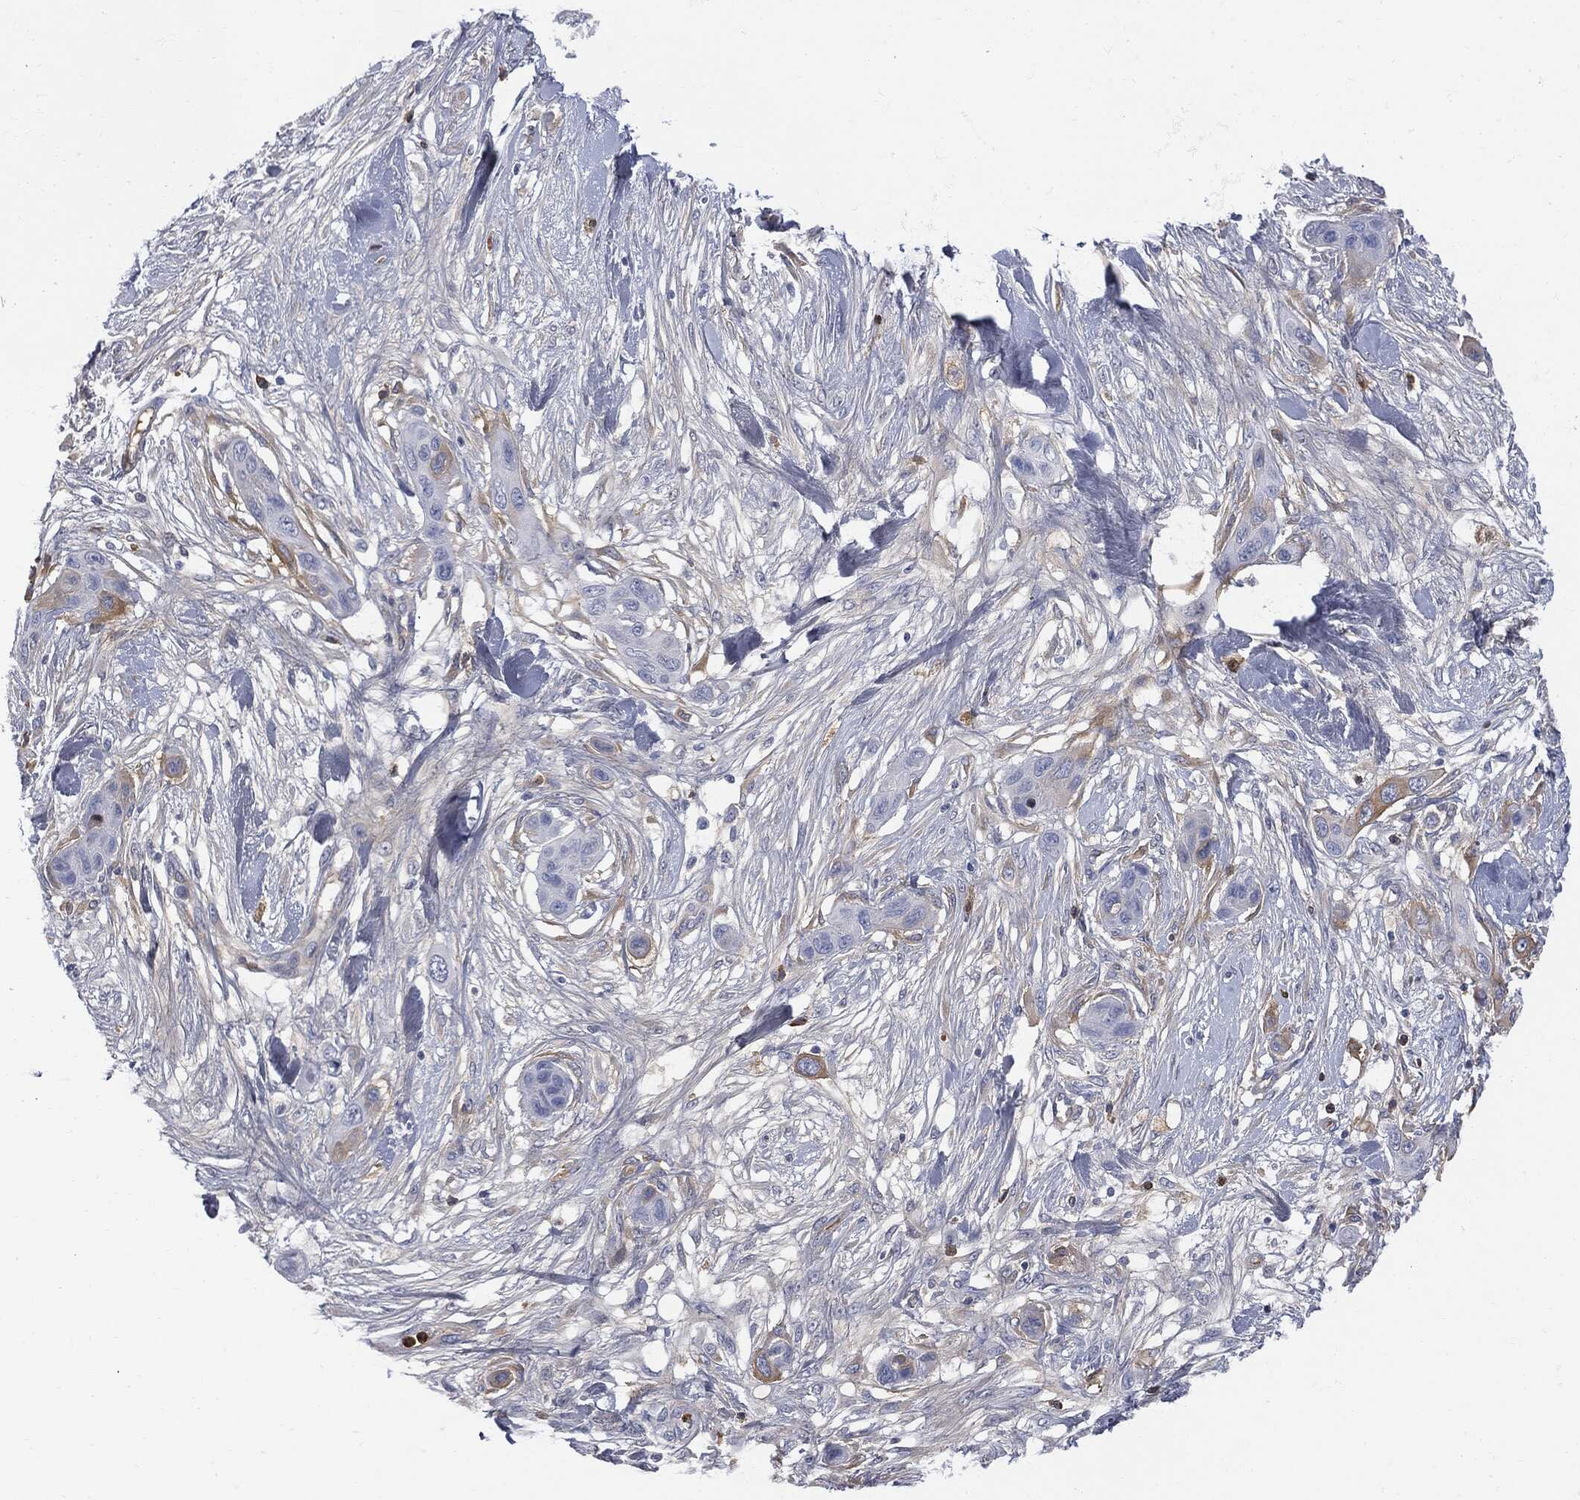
{"staining": {"intensity": "moderate", "quantity": "<25%", "location": "cytoplasmic/membranous"}, "tissue": "skin cancer", "cell_type": "Tumor cells", "image_type": "cancer", "snomed": [{"axis": "morphology", "description": "Squamous cell carcinoma, NOS"}, {"axis": "topography", "description": "Skin"}], "caption": "Protein expression analysis of human skin cancer (squamous cell carcinoma) reveals moderate cytoplasmic/membranous positivity in about <25% of tumor cells.", "gene": "BTK", "patient": {"sex": "male", "age": 79}}